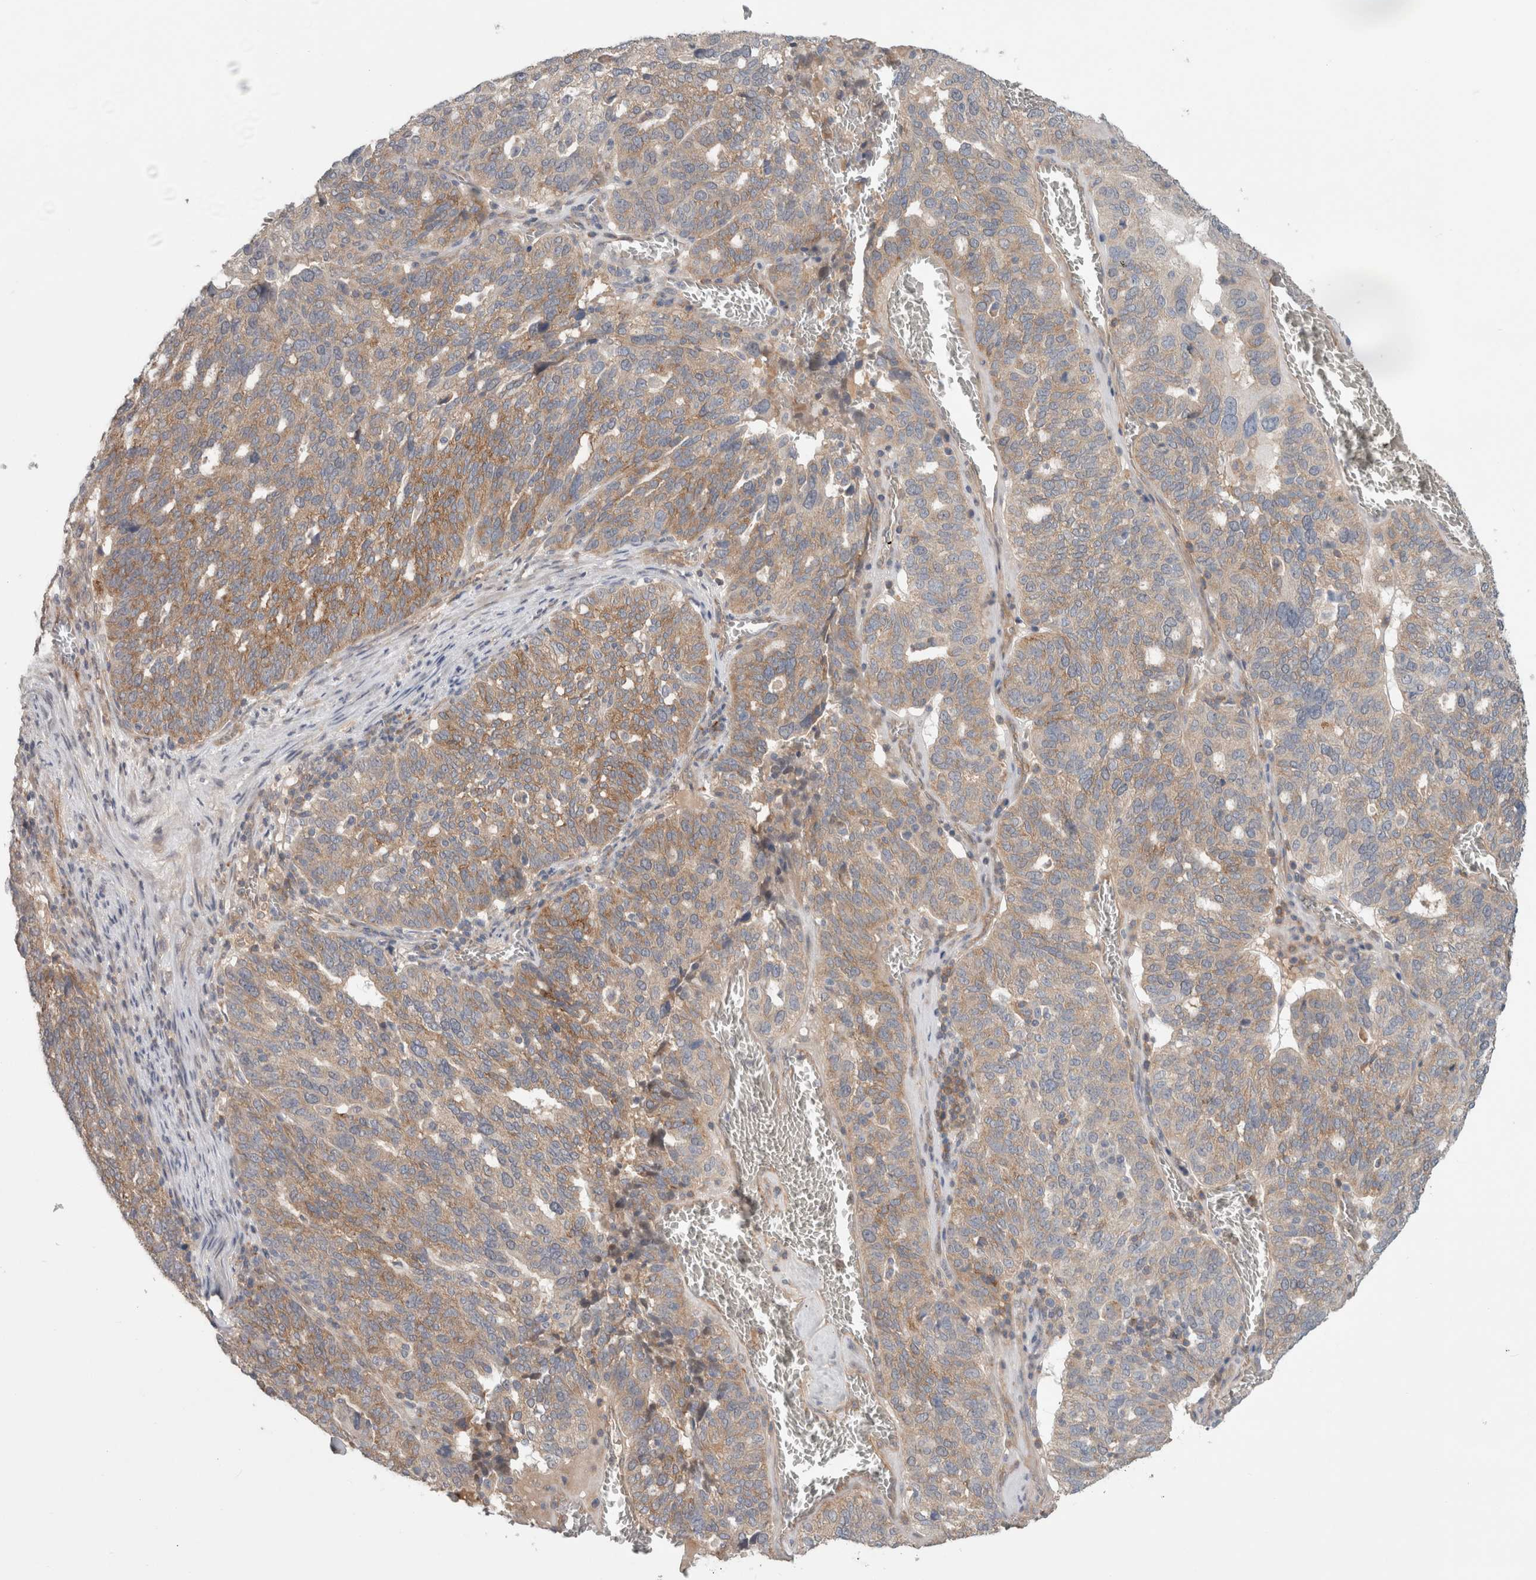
{"staining": {"intensity": "moderate", "quantity": "25%-75%", "location": "cytoplasmic/membranous"}, "tissue": "ovarian cancer", "cell_type": "Tumor cells", "image_type": "cancer", "snomed": [{"axis": "morphology", "description": "Cystadenocarcinoma, serous, NOS"}, {"axis": "topography", "description": "Ovary"}], "caption": "Immunohistochemistry (IHC) photomicrograph of human ovarian cancer stained for a protein (brown), which reveals medium levels of moderate cytoplasmic/membranous expression in about 25%-75% of tumor cells.", "gene": "RASAL2", "patient": {"sex": "female", "age": 59}}